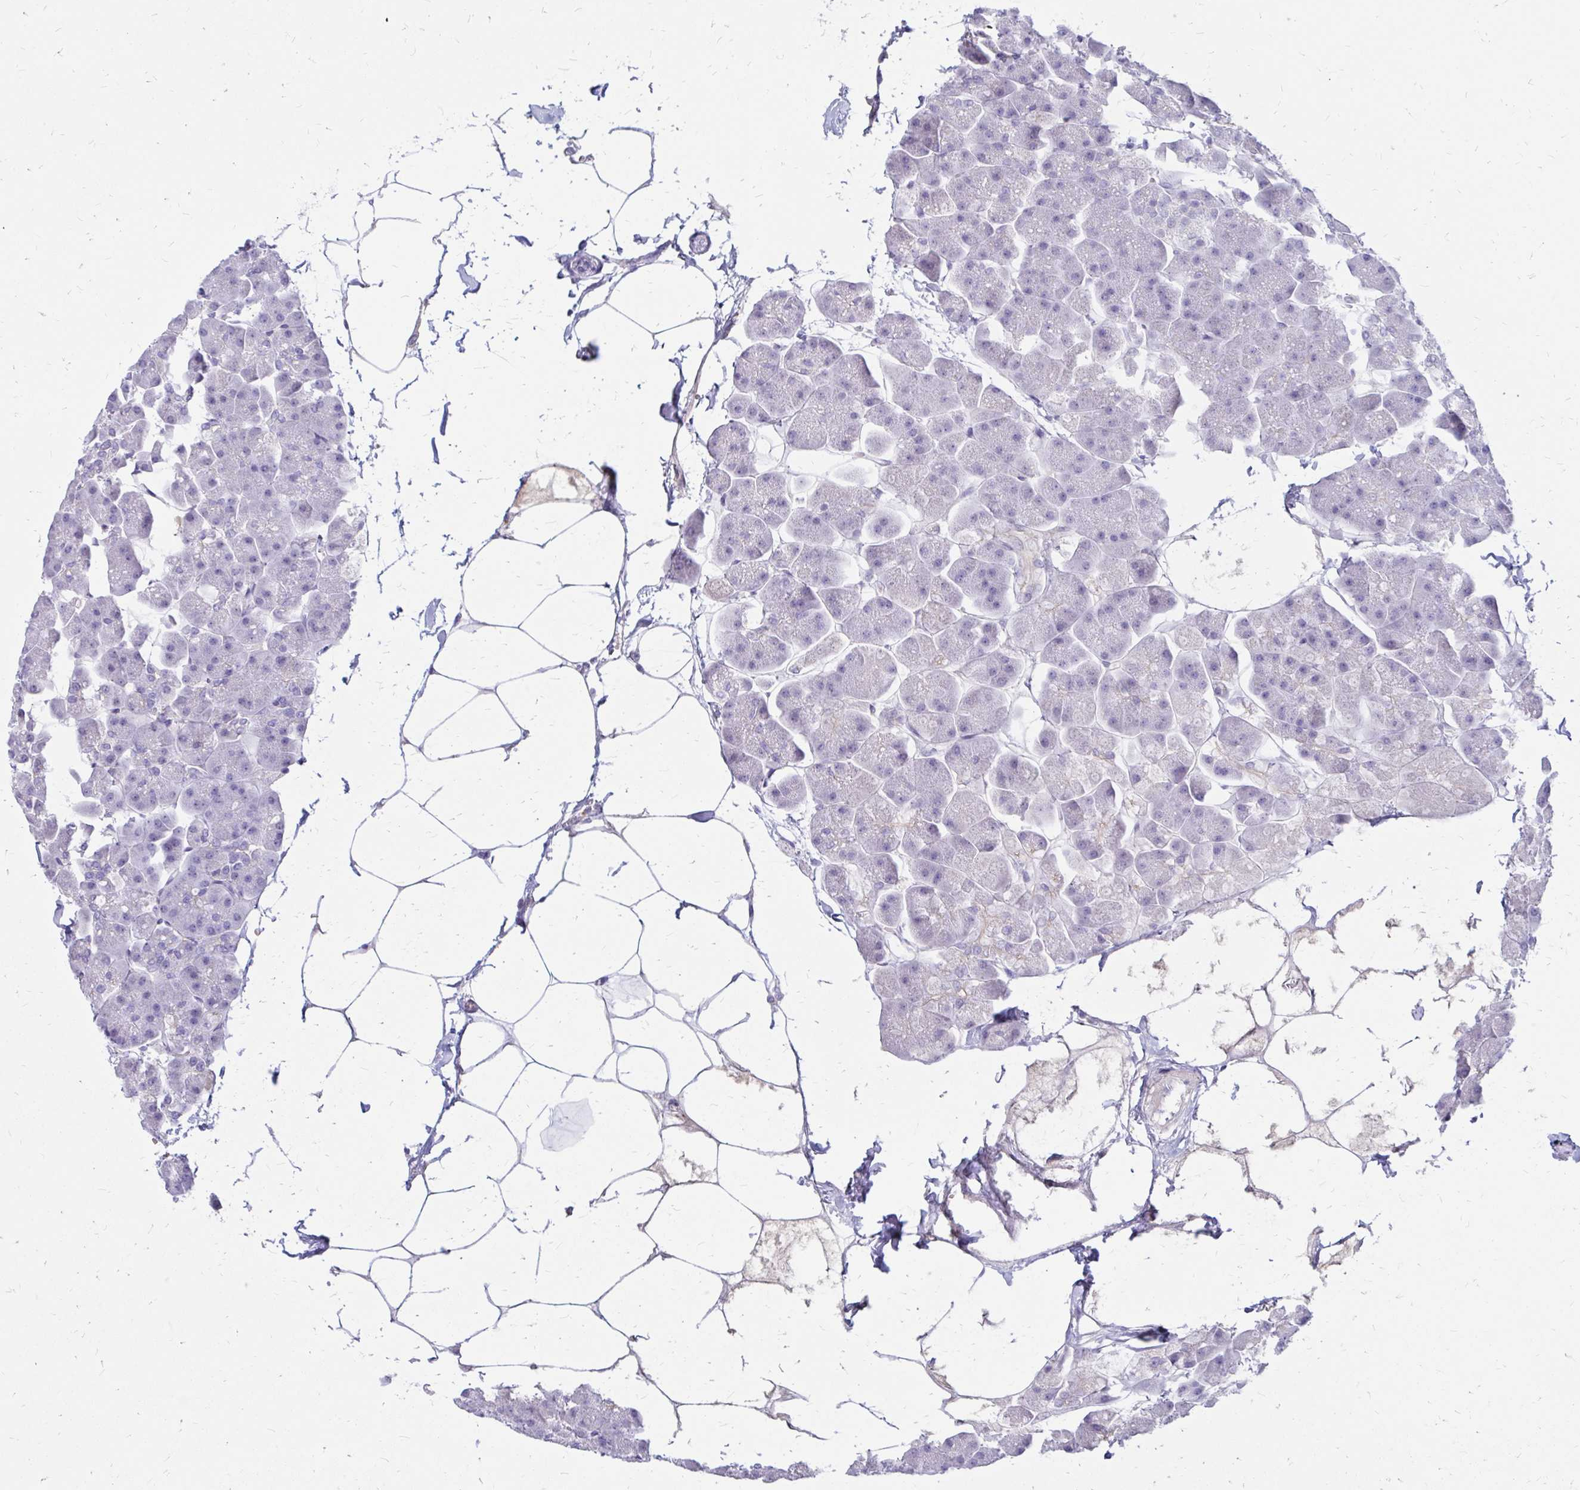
{"staining": {"intensity": "negative", "quantity": "none", "location": "none"}, "tissue": "pancreas", "cell_type": "Exocrine glandular cells", "image_type": "normal", "snomed": [{"axis": "morphology", "description": "Normal tissue, NOS"}, {"axis": "topography", "description": "Pancreas"}], "caption": "Benign pancreas was stained to show a protein in brown. There is no significant expression in exocrine glandular cells.", "gene": "IGSF5", "patient": {"sex": "male", "age": 35}}